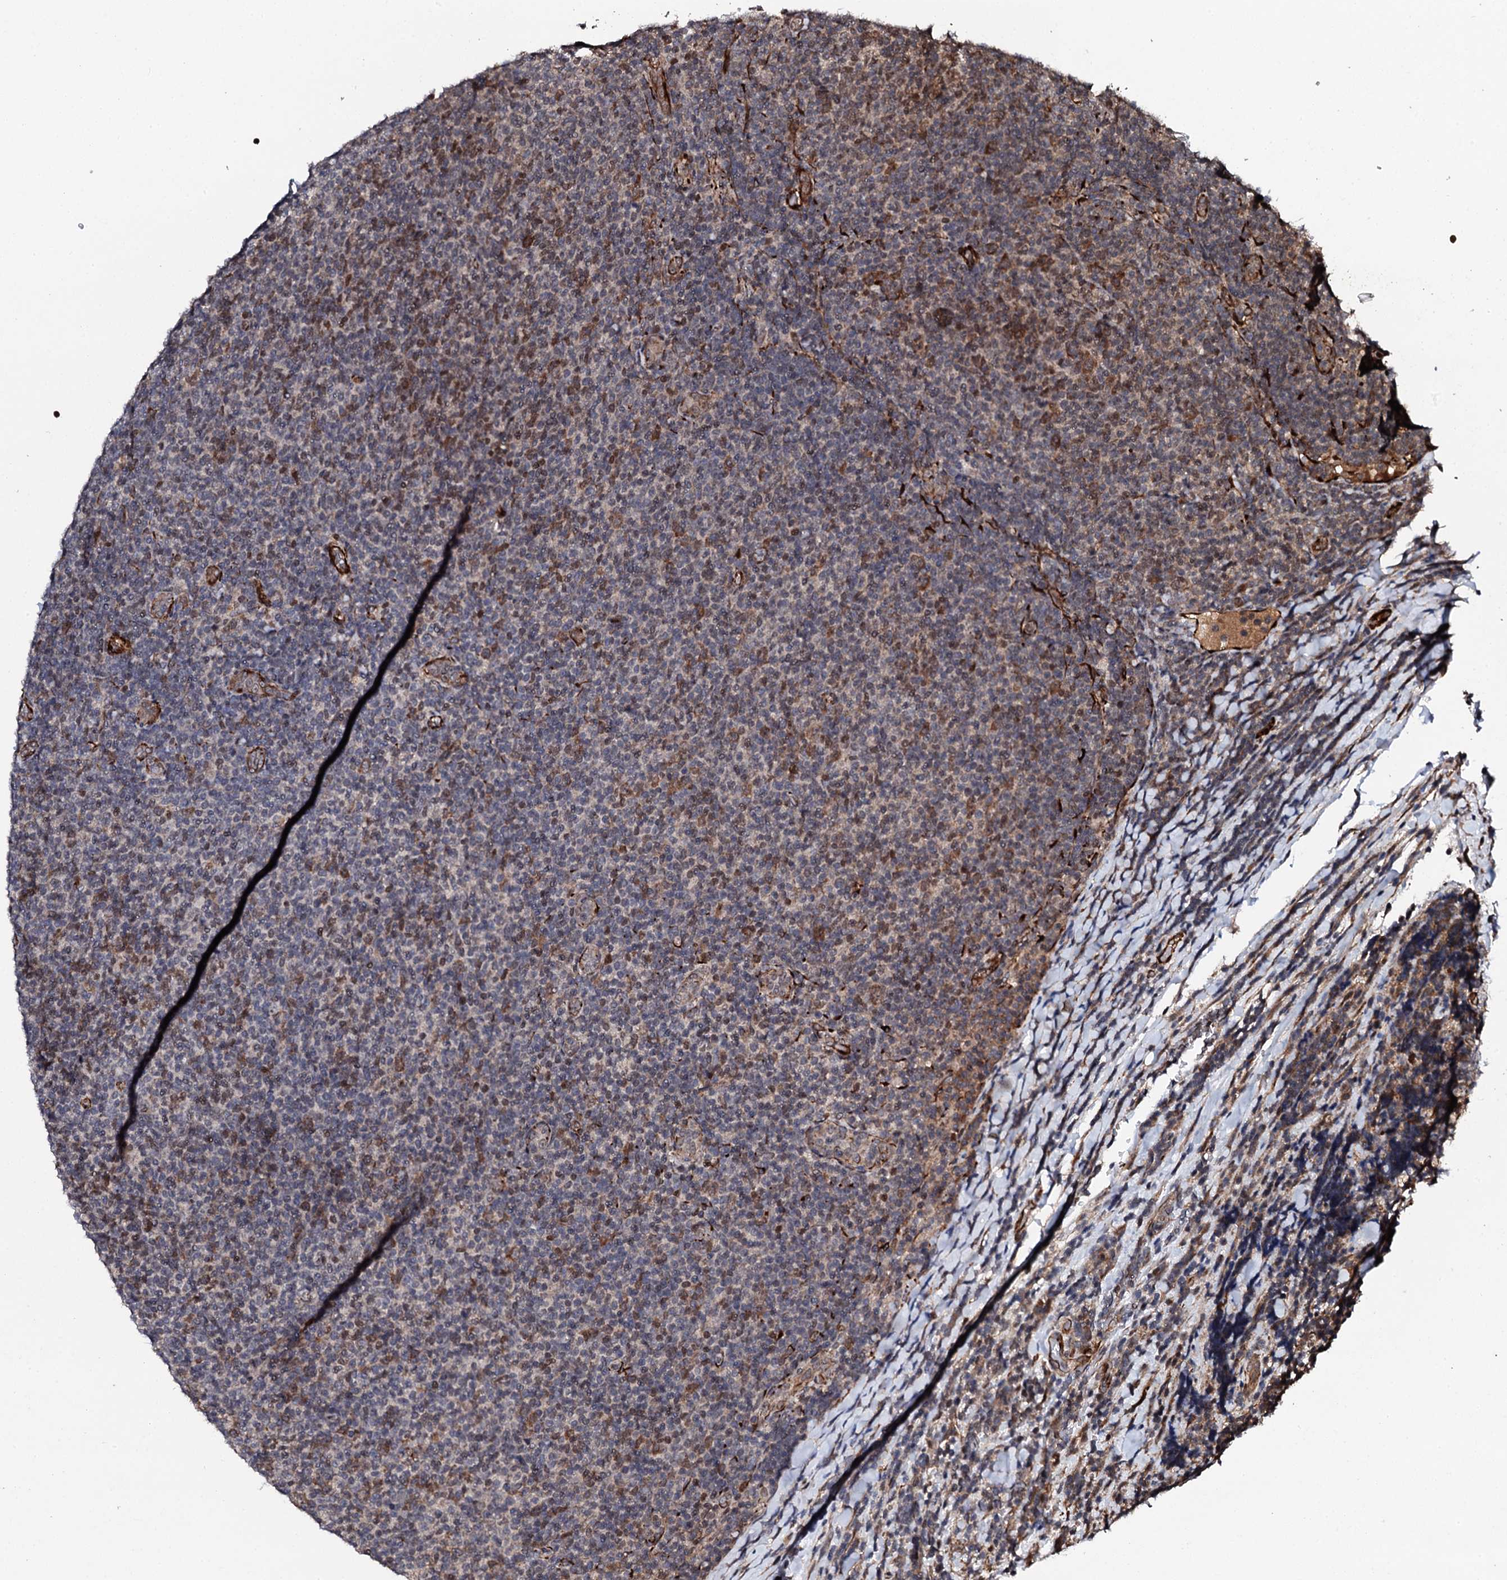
{"staining": {"intensity": "moderate", "quantity": "25%-75%", "location": "cytoplasmic/membranous,nuclear"}, "tissue": "lymphoma", "cell_type": "Tumor cells", "image_type": "cancer", "snomed": [{"axis": "morphology", "description": "Malignant lymphoma, non-Hodgkin's type, Low grade"}, {"axis": "topography", "description": "Lymph node"}], "caption": "This is an image of IHC staining of low-grade malignant lymphoma, non-Hodgkin's type, which shows moderate staining in the cytoplasmic/membranous and nuclear of tumor cells.", "gene": "FAM111A", "patient": {"sex": "male", "age": 66}}